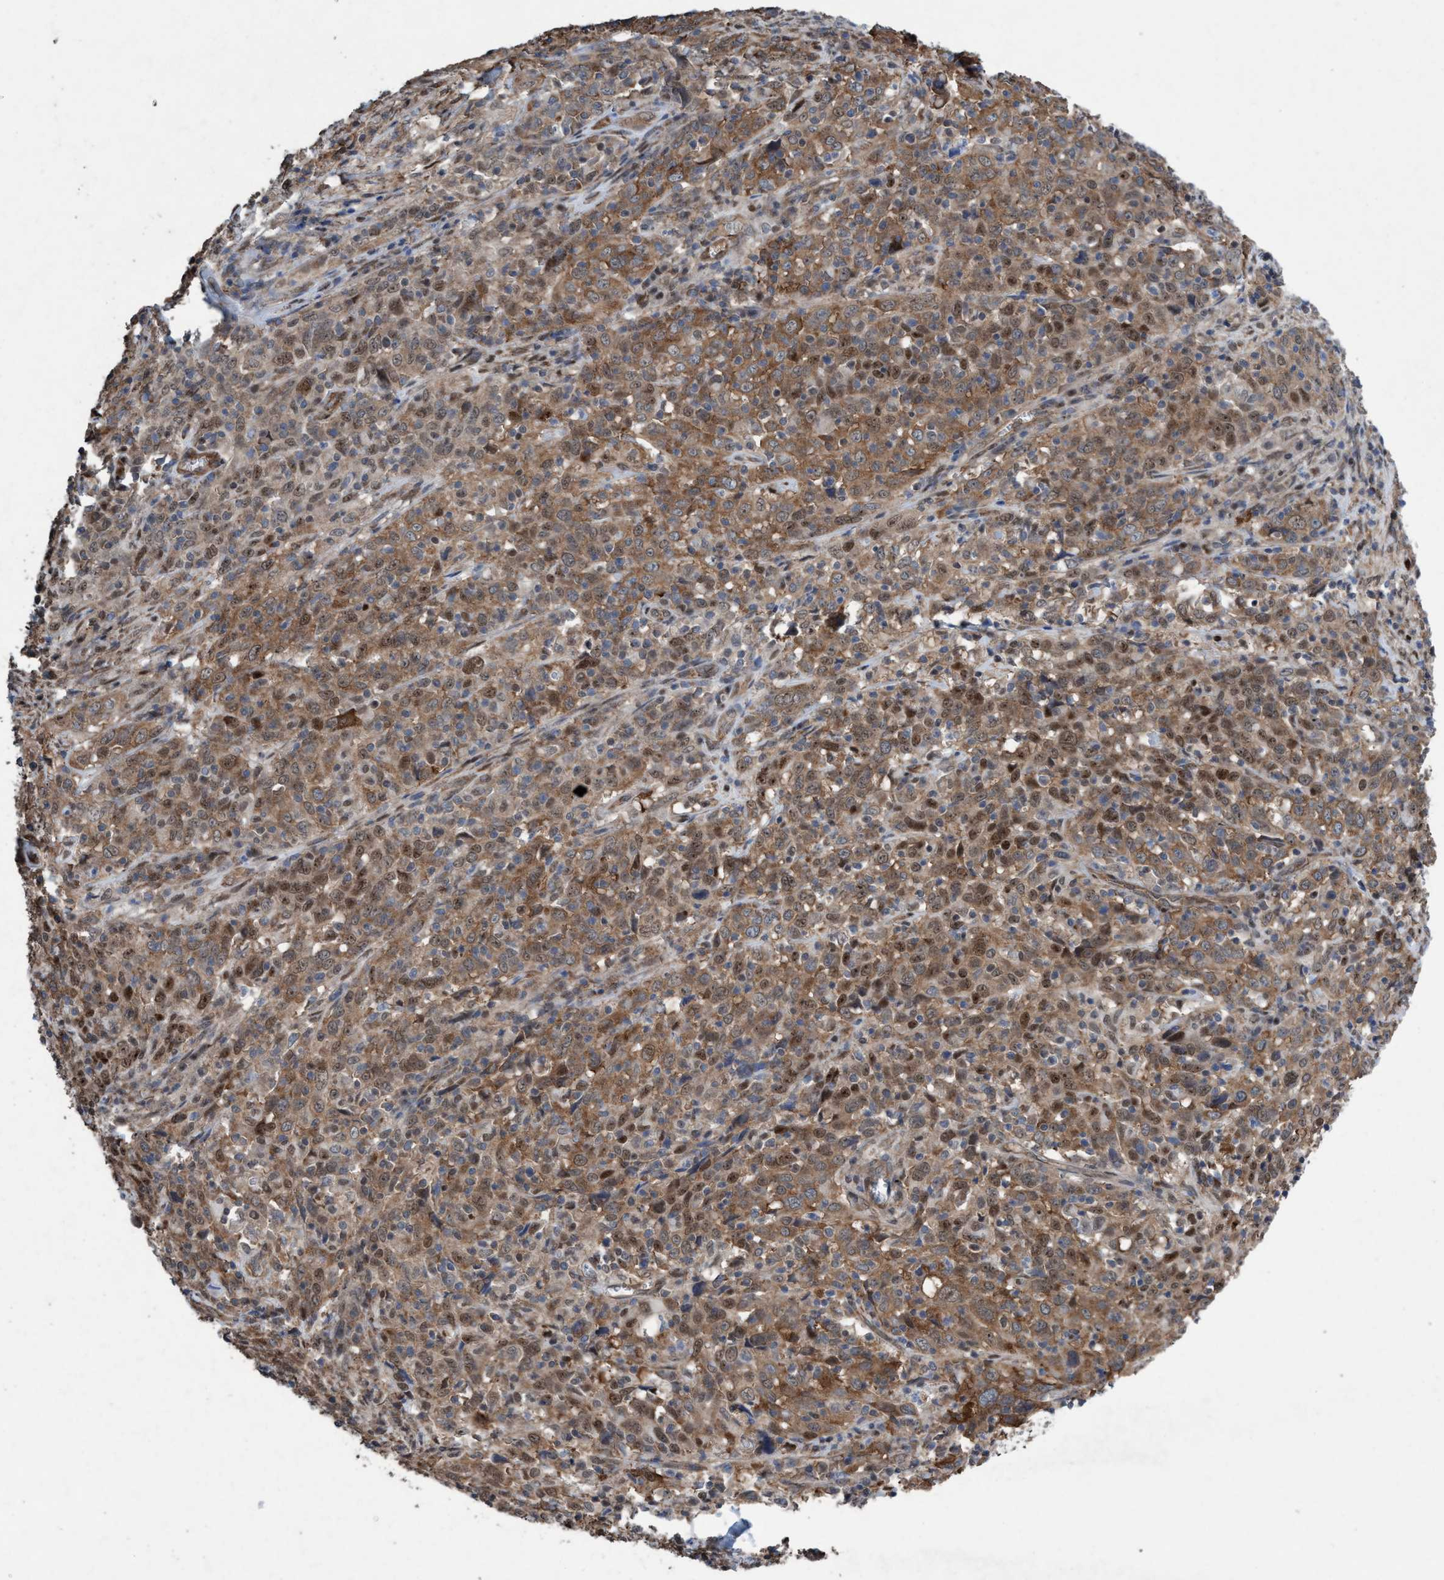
{"staining": {"intensity": "moderate", "quantity": ">75%", "location": "cytoplasmic/membranous,nuclear"}, "tissue": "cervical cancer", "cell_type": "Tumor cells", "image_type": "cancer", "snomed": [{"axis": "morphology", "description": "Squamous cell carcinoma, NOS"}, {"axis": "topography", "description": "Cervix"}], "caption": "IHC micrograph of neoplastic tissue: cervical cancer stained using immunohistochemistry (IHC) exhibits medium levels of moderate protein expression localized specifically in the cytoplasmic/membranous and nuclear of tumor cells, appearing as a cytoplasmic/membranous and nuclear brown color.", "gene": "METAP2", "patient": {"sex": "female", "age": 46}}